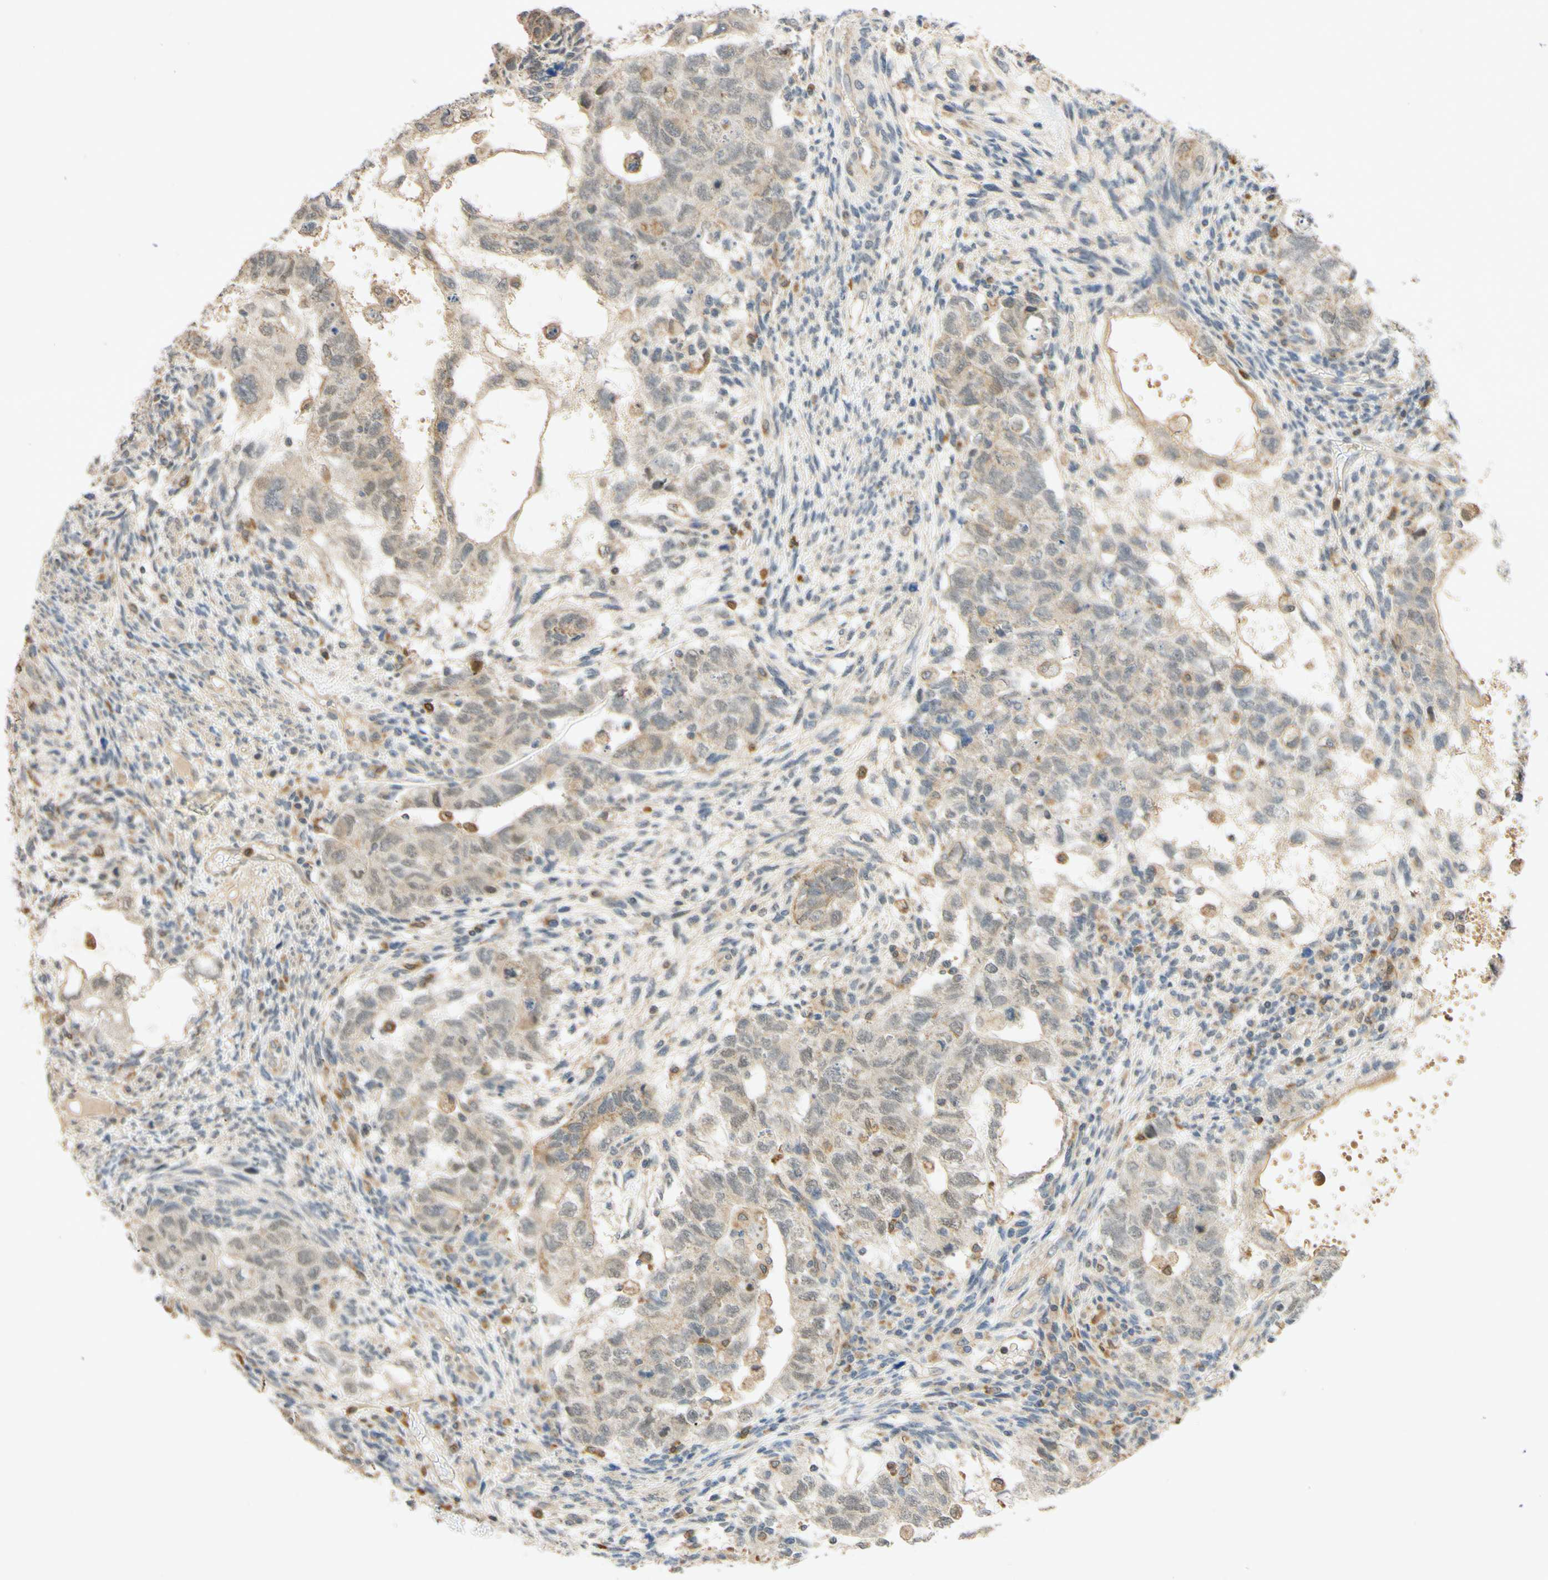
{"staining": {"intensity": "weak", "quantity": ">75%", "location": "cytoplasmic/membranous"}, "tissue": "testis cancer", "cell_type": "Tumor cells", "image_type": "cancer", "snomed": [{"axis": "morphology", "description": "Normal tissue, NOS"}, {"axis": "morphology", "description": "Carcinoma, Embryonal, NOS"}, {"axis": "topography", "description": "Testis"}], "caption": "DAB (3,3'-diaminobenzidine) immunohistochemical staining of human embryonal carcinoma (testis) reveals weak cytoplasmic/membranous protein expression in about >75% of tumor cells. The protein is stained brown, and the nuclei are stained in blue (DAB IHC with brightfield microscopy, high magnification).", "gene": "GATA1", "patient": {"sex": "male", "age": 36}}